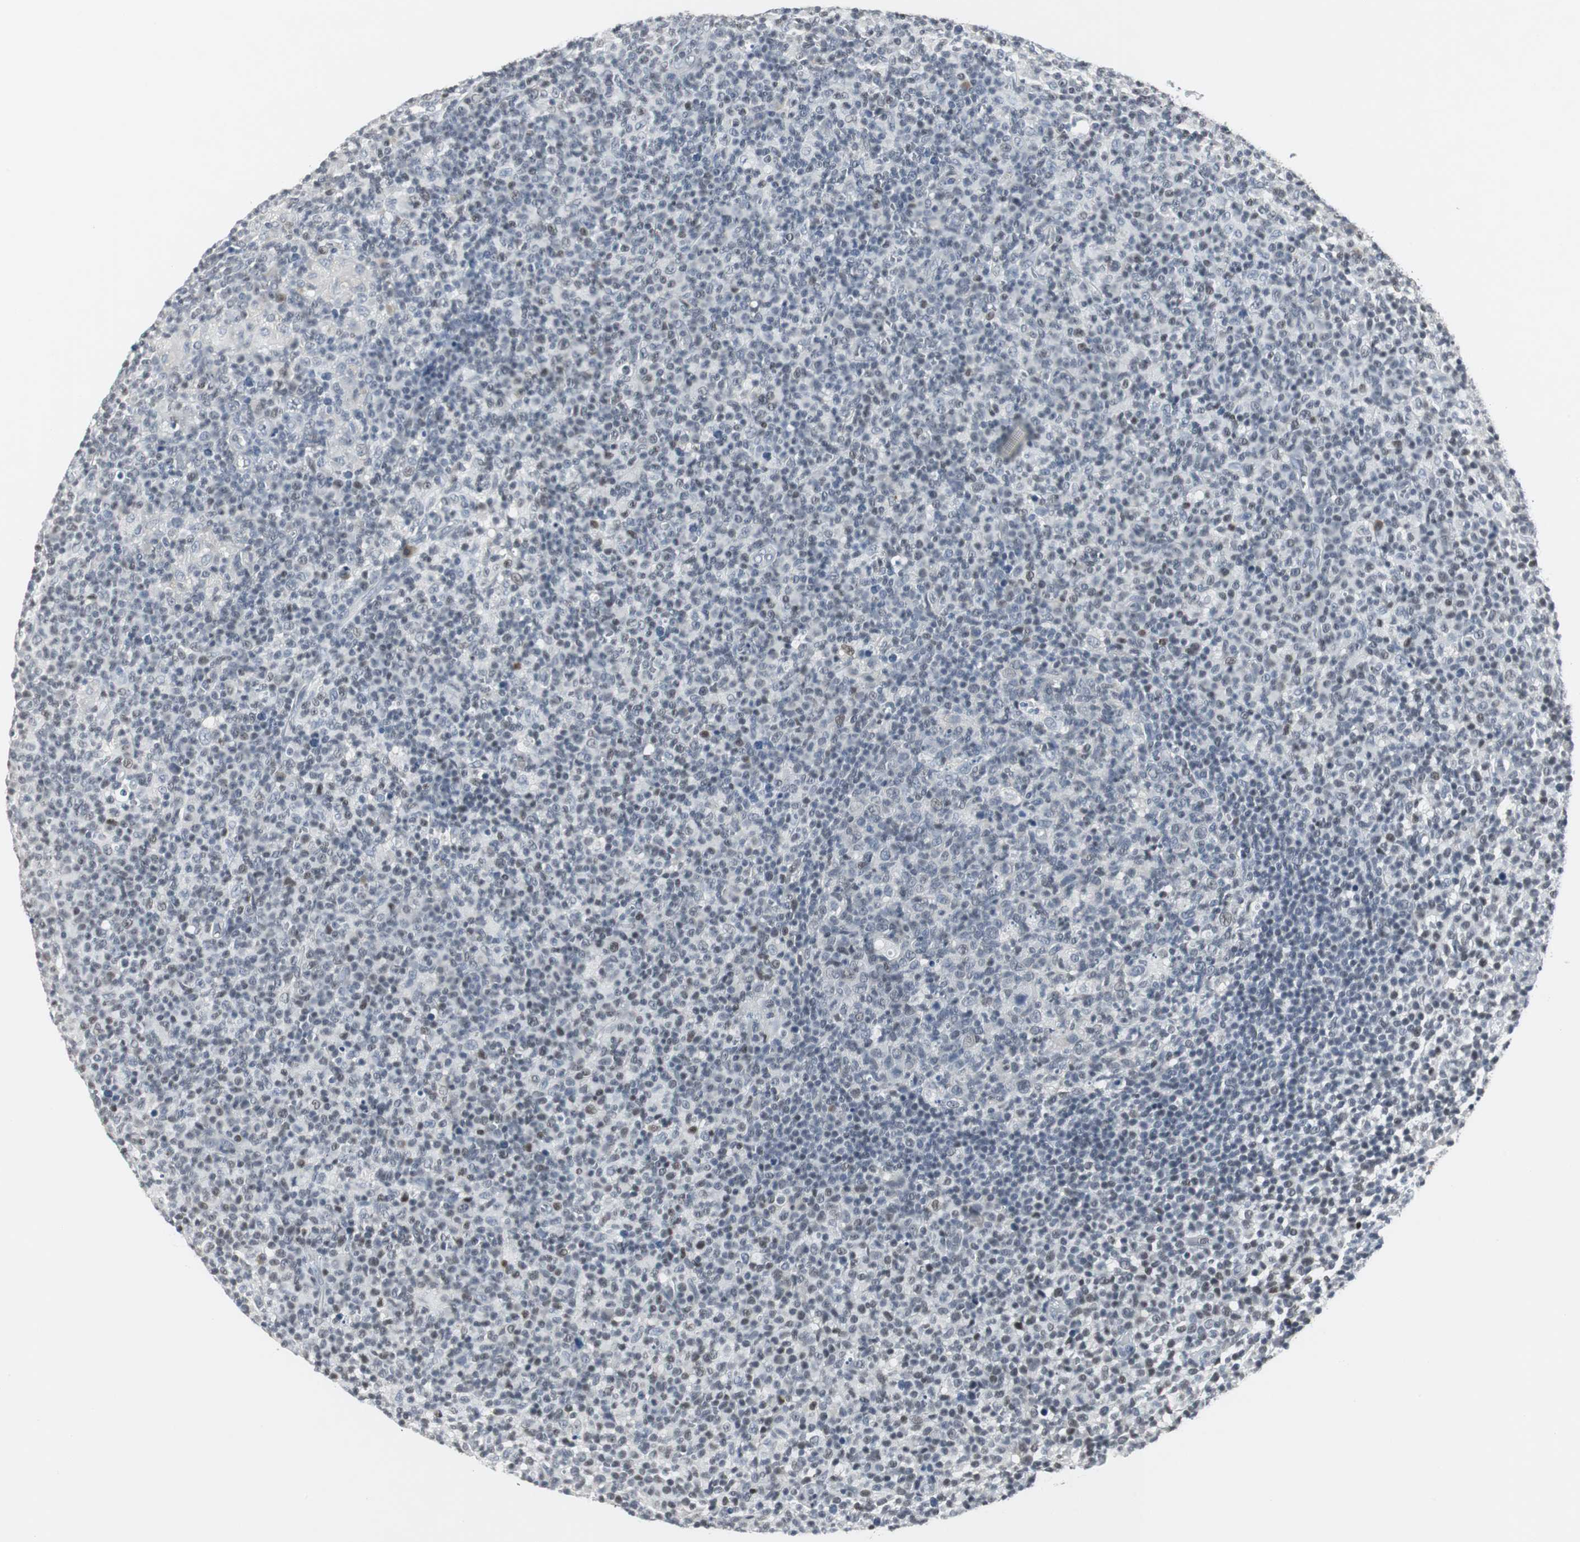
{"staining": {"intensity": "negative", "quantity": "none", "location": "none"}, "tissue": "lymph node", "cell_type": "Germinal center cells", "image_type": "normal", "snomed": [{"axis": "morphology", "description": "Normal tissue, NOS"}, {"axis": "morphology", "description": "Inflammation, NOS"}, {"axis": "topography", "description": "Lymph node"}], "caption": "DAB (3,3'-diaminobenzidine) immunohistochemical staining of normal human lymph node demonstrates no significant positivity in germinal center cells.", "gene": "ELK1", "patient": {"sex": "male", "age": 55}}